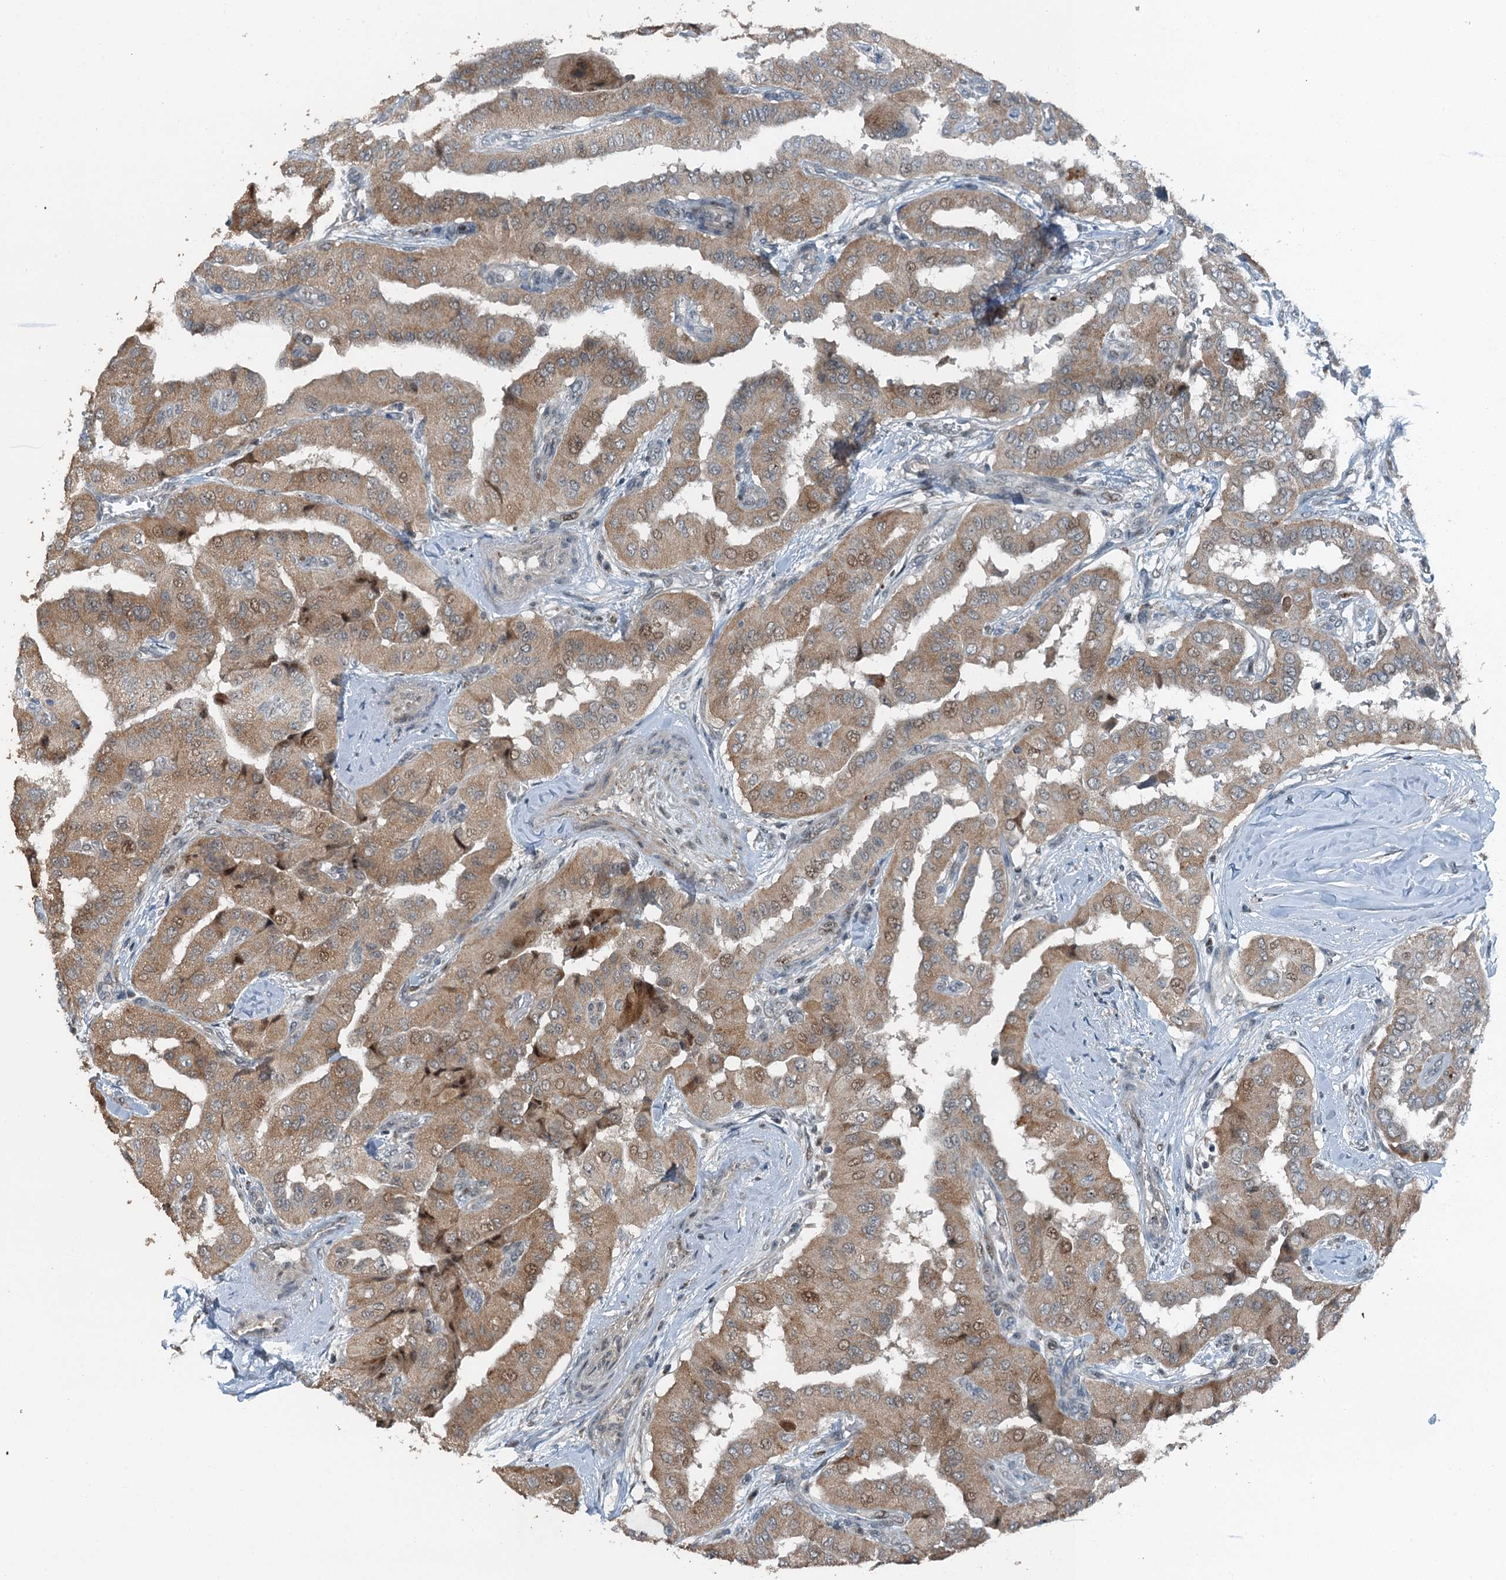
{"staining": {"intensity": "moderate", "quantity": ">75%", "location": "cytoplasmic/membranous"}, "tissue": "thyroid cancer", "cell_type": "Tumor cells", "image_type": "cancer", "snomed": [{"axis": "morphology", "description": "Papillary adenocarcinoma, NOS"}, {"axis": "topography", "description": "Thyroid gland"}], "caption": "Protein expression analysis of human thyroid papillary adenocarcinoma reveals moderate cytoplasmic/membranous positivity in approximately >75% of tumor cells. The staining is performed using DAB brown chromogen to label protein expression. The nuclei are counter-stained blue using hematoxylin.", "gene": "BMERB1", "patient": {"sex": "female", "age": 59}}